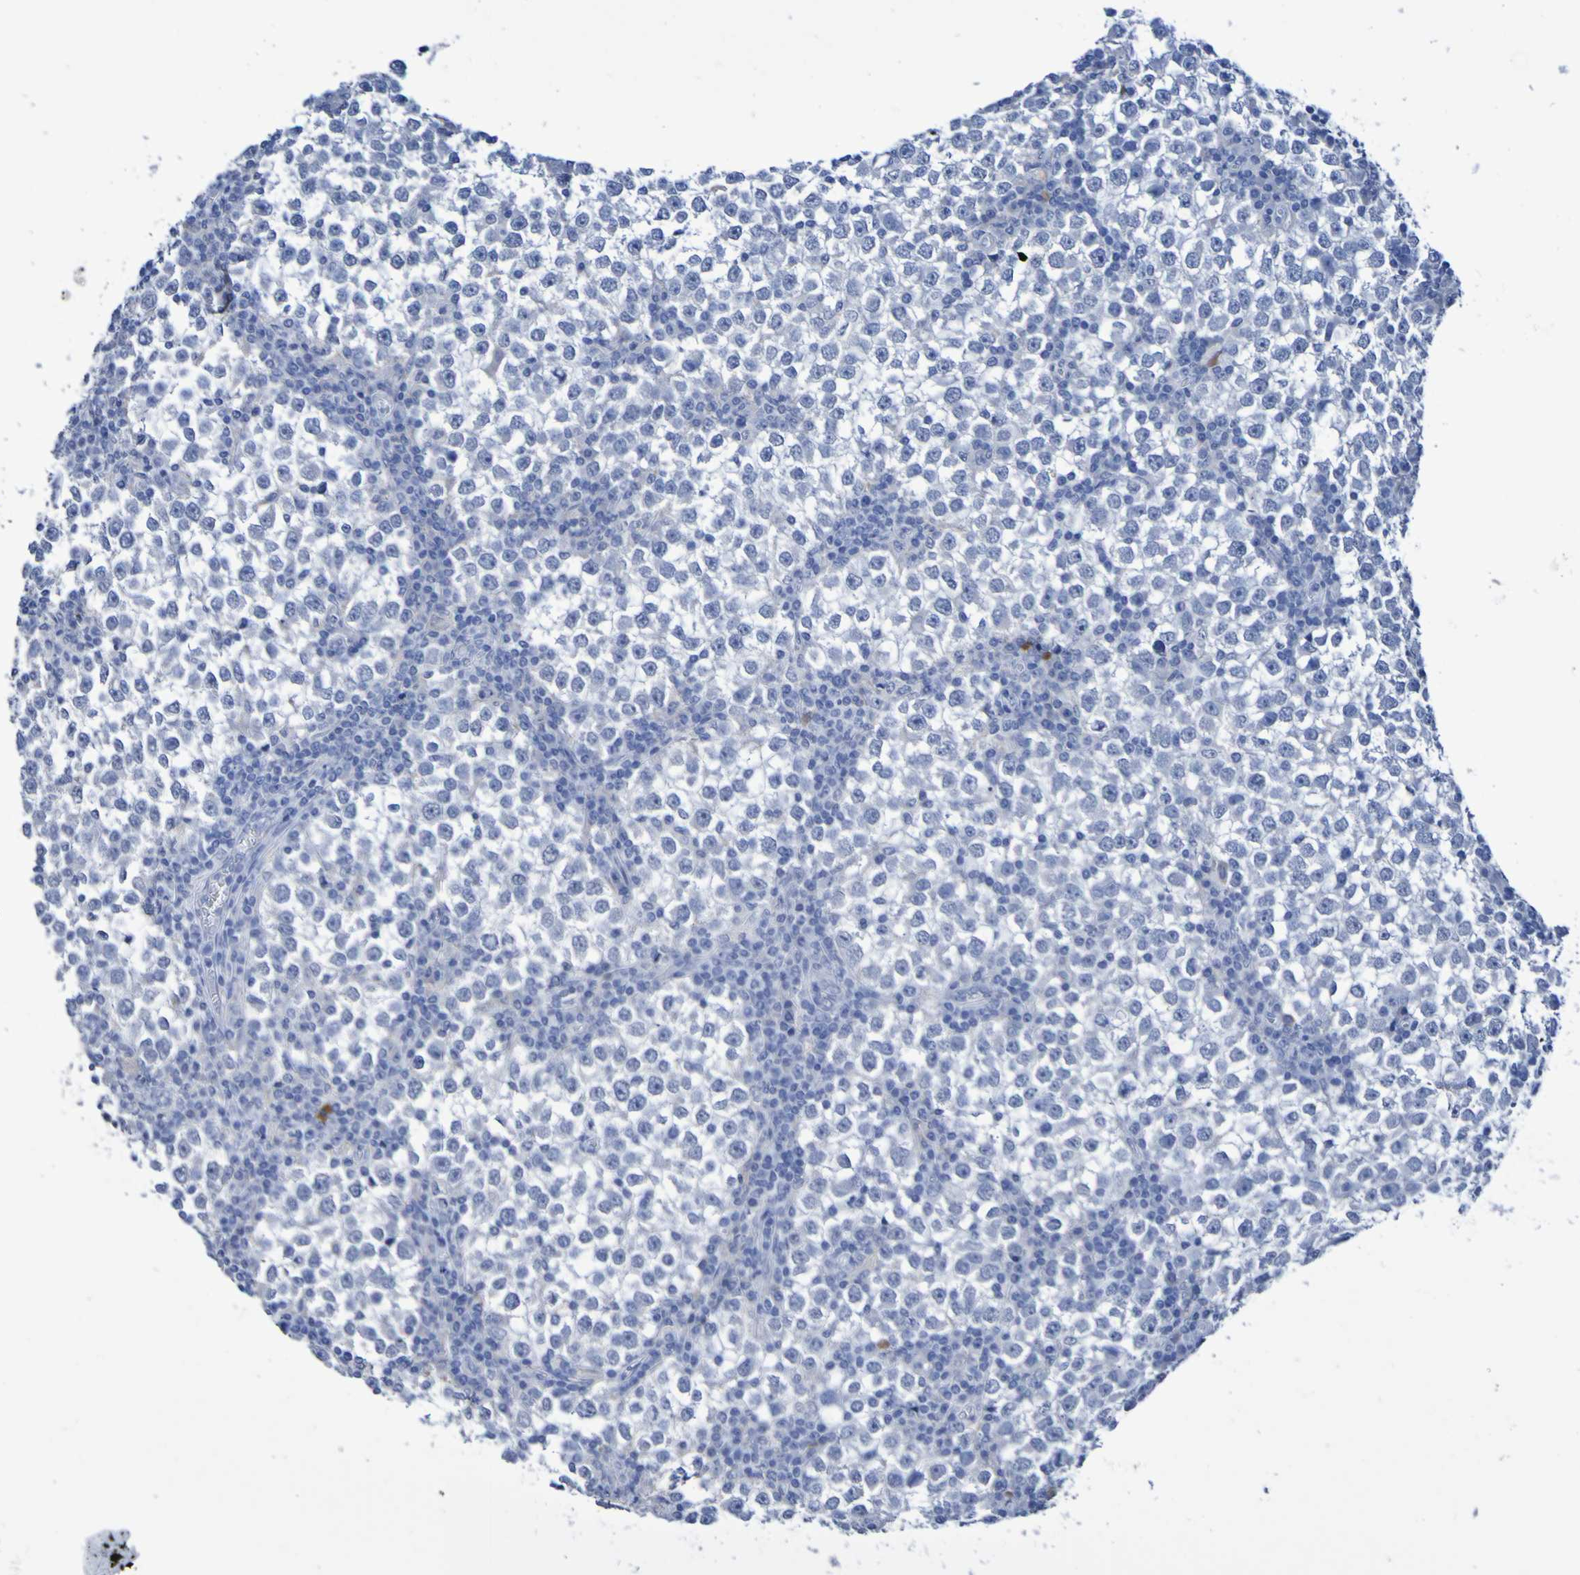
{"staining": {"intensity": "negative", "quantity": "none", "location": "none"}, "tissue": "testis cancer", "cell_type": "Tumor cells", "image_type": "cancer", "snomed": [{"axis": "morphology", "description": "Seminoma, NOS"}, {"axis": "topography", "description": "Testis"}], "caption": "IHC histopathology image of neoplastic tissue: seminoma (testis) stained with DAB displays no significant protein staining in tumor cells.", "gene": "SGCB", "patient": {"sex": "male", "age": 65}}